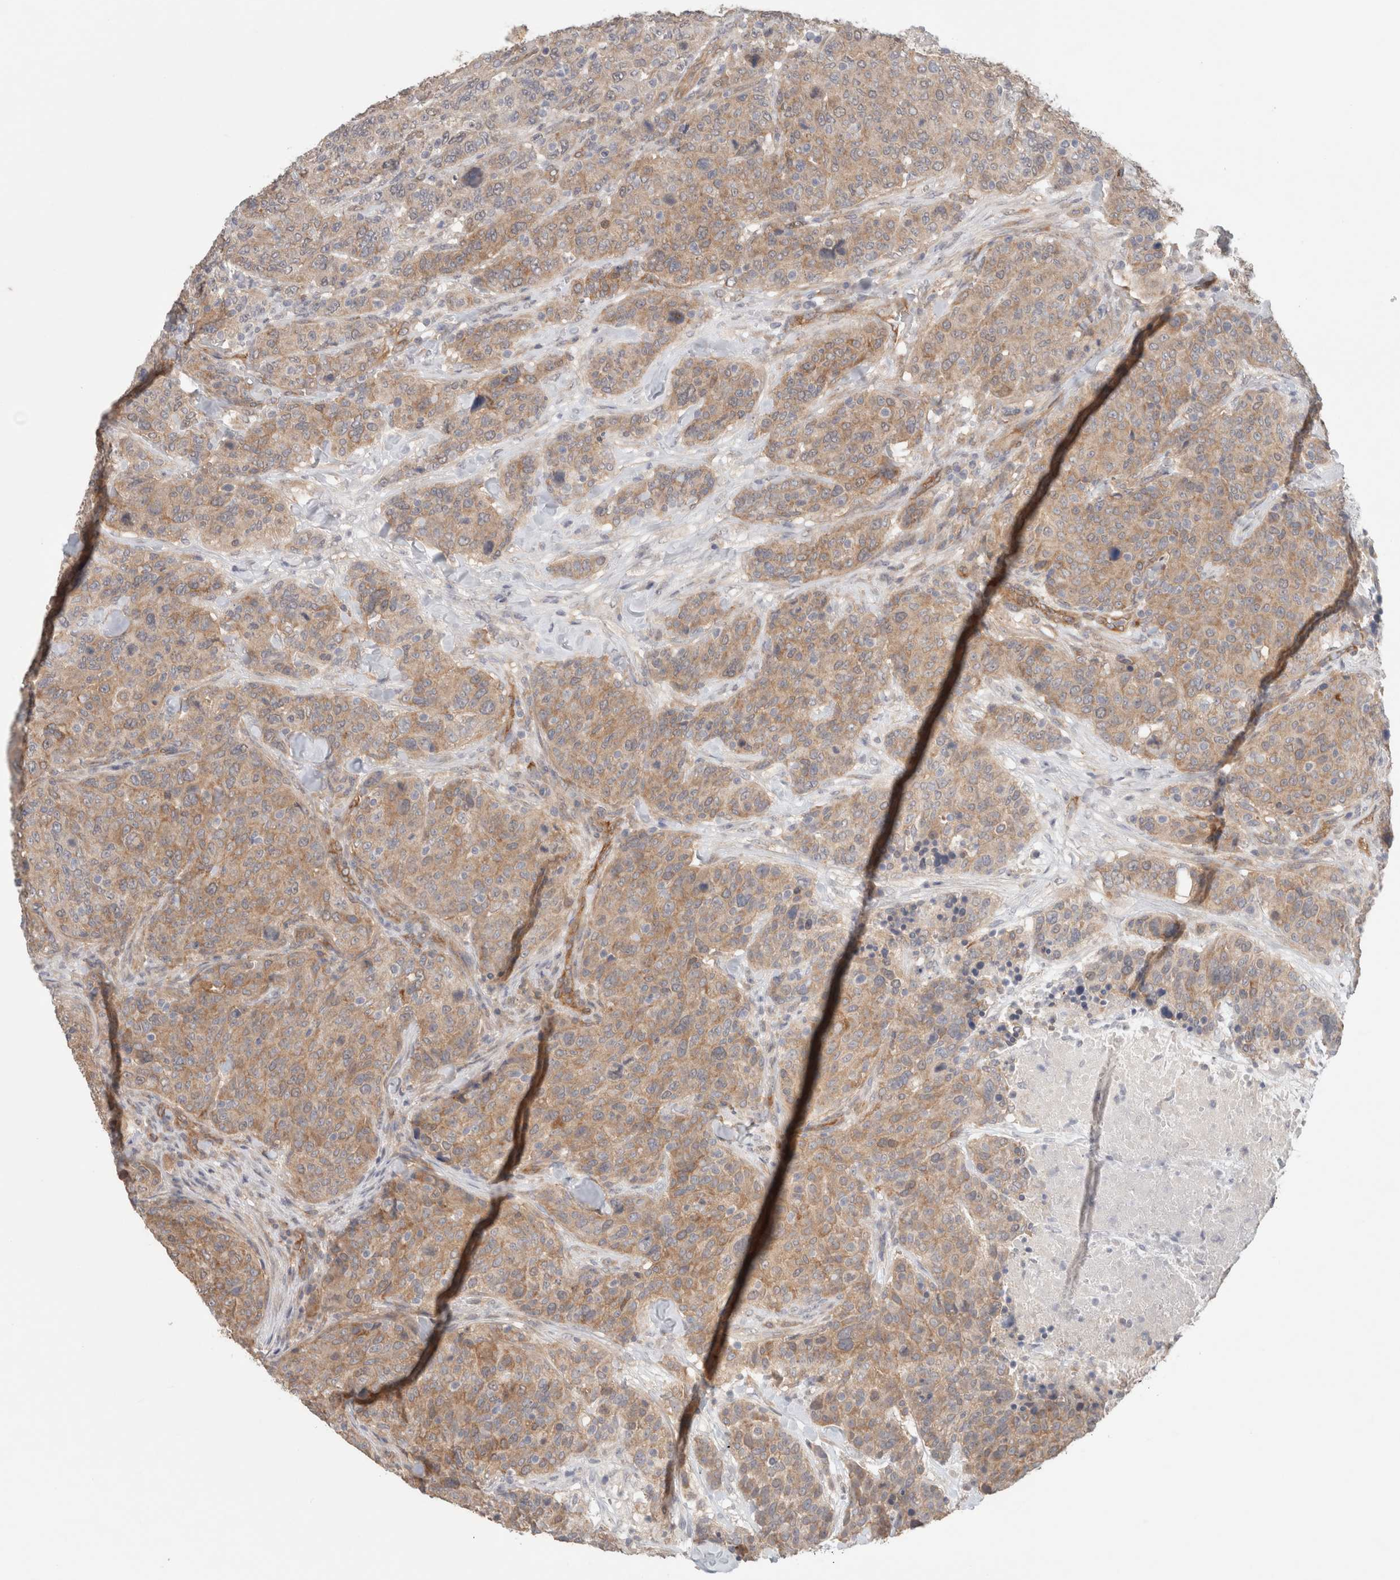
{"staining": {"intensity": "moderate", "quantity": ">75%", "location": "cytoplasmic/membranous"}, "tissue": "breast cancer", "cell_type": "Tumor cells", "image_type": "cancer", "snomed": [{"axis": "morphology", "description": "Duct carcinoma"}, {"axis": "topography", "description": "Breast"}], "caption": "High-magnification brightfield microscopy of infiltrating ductal carcinoma (breast) stained with DAB (brown) and counterstained with hematoxylin (blue). tumor cells exhibit moderate cytoplasmic/membranous positivity is seen in approximately>75% of cells.", "gene": "RASAL2", "patient": {"sex": "female", "age": 37}}